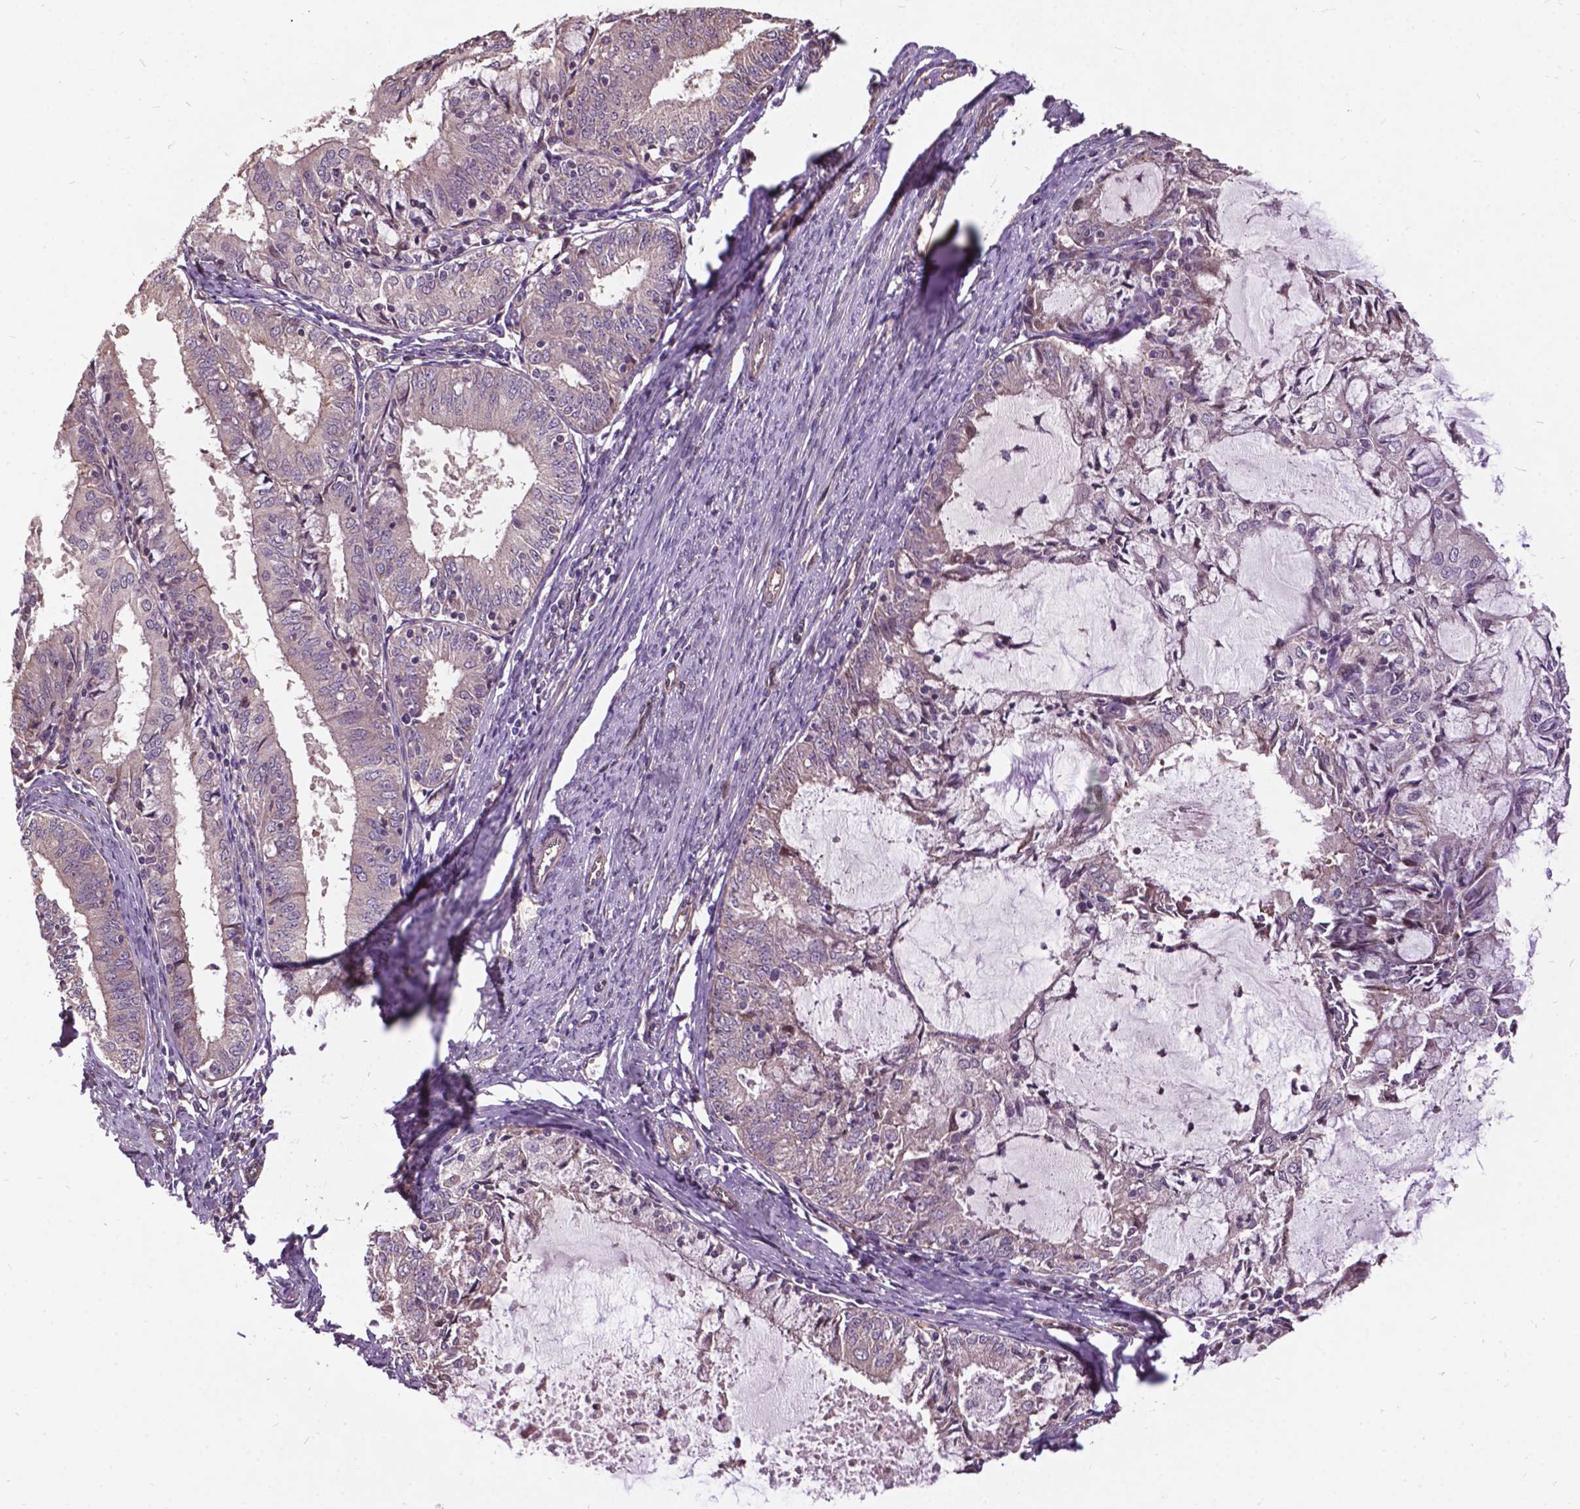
{"staining": {"intensity": "negative", "quantity": "none", "location": "none"}, "tissue": "endometrial cancer", "cell_type": "Tumor cells", "image_type": "cancer", "snomed": [{"axis": "morphology", "description": "Adenocarcinoma, NOS"}, {"axis": "topography", "description": "Endometrium"}], "caption": "Endometrial adenocarcinoma was stained to show a protein in brown. There is no significant expression in tumor cells.", "gene": "AP1S3", "patient": {"sex": "female", "age": 57}}